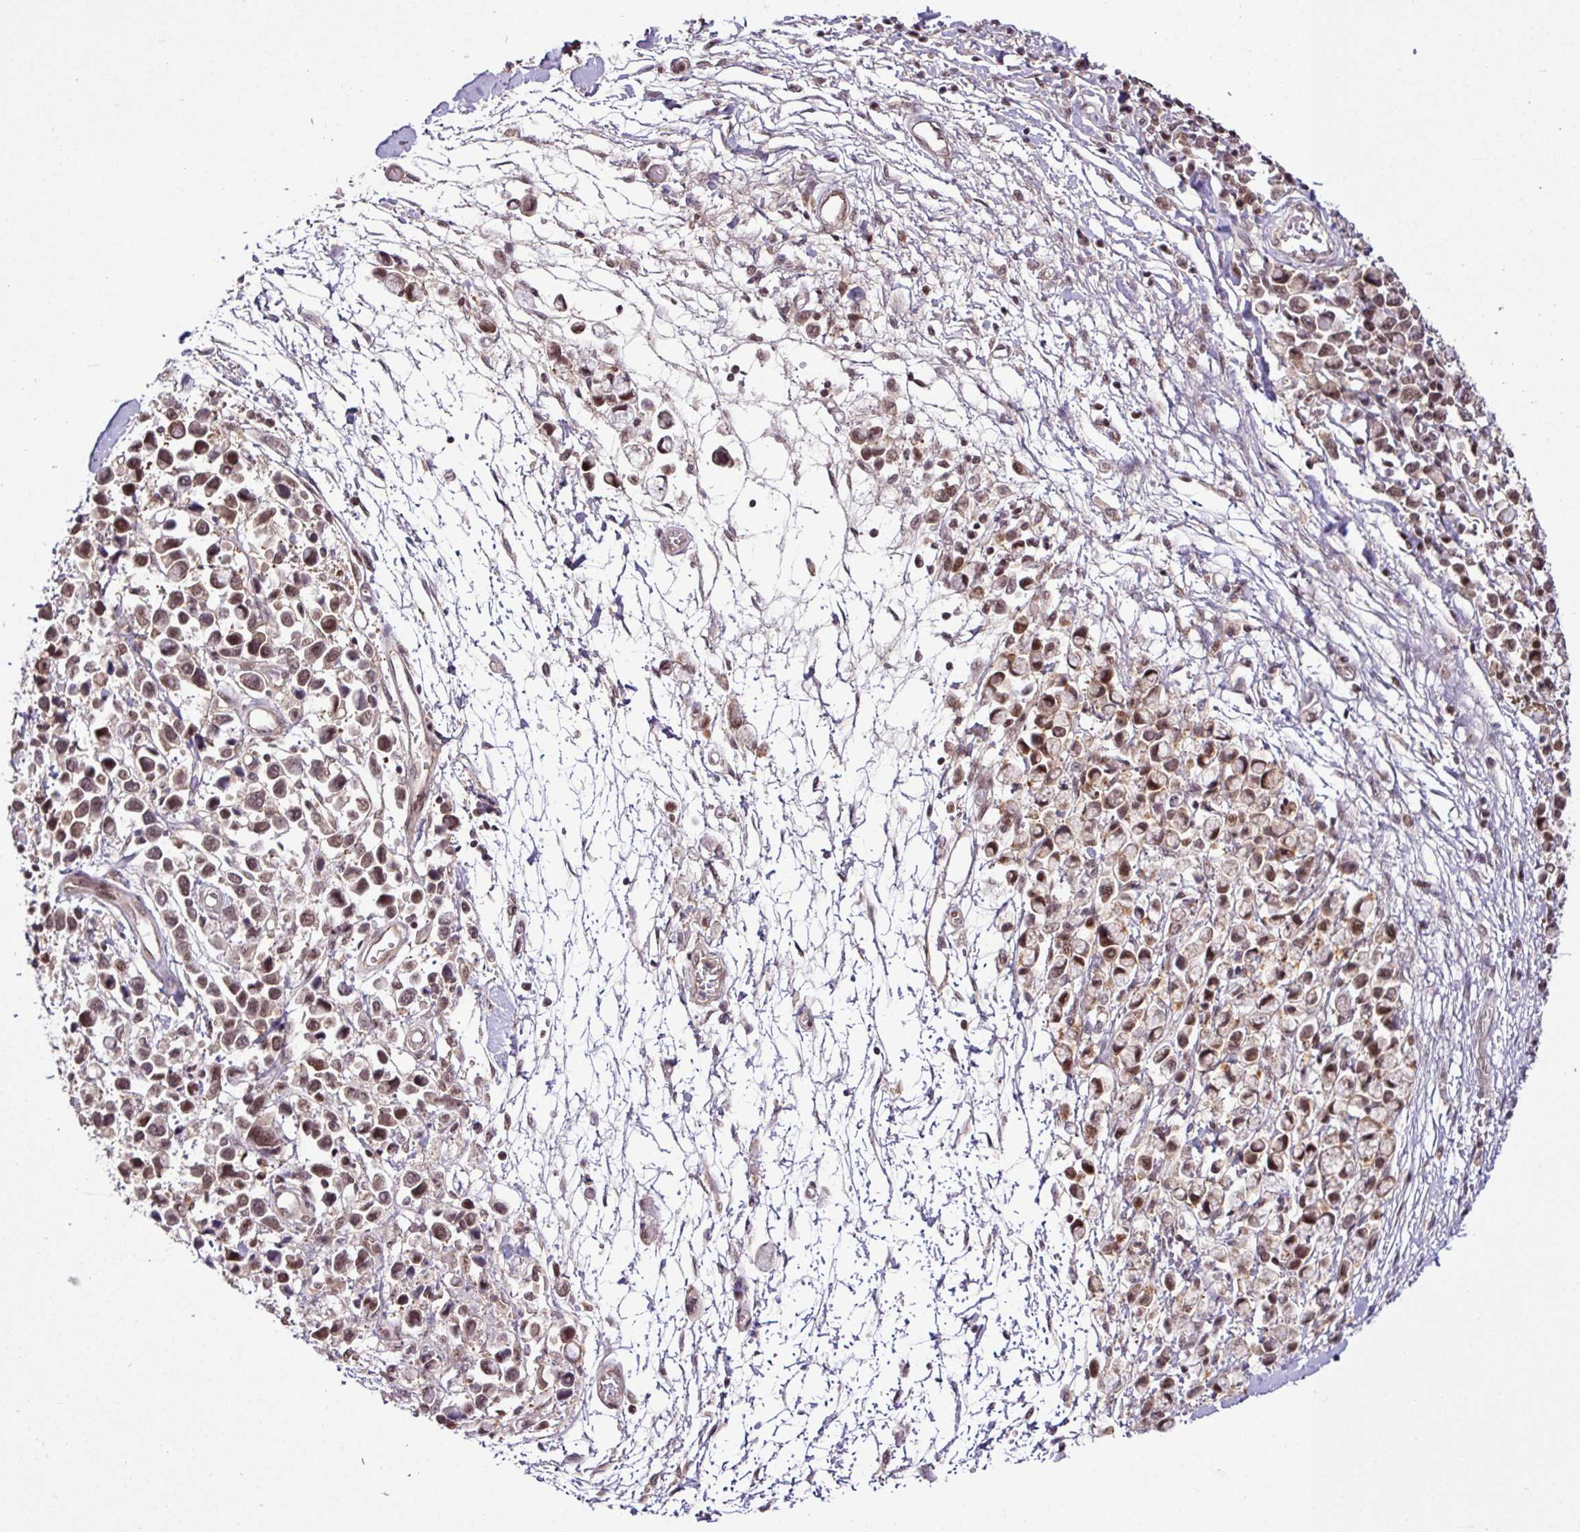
{"staining": {"intensity": "moderate", "quantity": ">75%", "location": "cytoplasmic/membranous,nuclear"}, "tissue": "stomach cancer", "cell_type": "Tumor cells", "image_type": "cancer", "snomed": [{"axis": "morphology", "description": "Adenocarcinoma, NOS"}, {"axis": "topography", "description": "Stomach"}], "caption": "A photomicrograph of stomach cancer (adenocarcinoma) stained for a protein demonstrates moderate cytoplasmic/membranous and nuclear brown staining in tumor cells.", "gene": "ITPKC", "patient": {"sex": "female", "age": 81}}